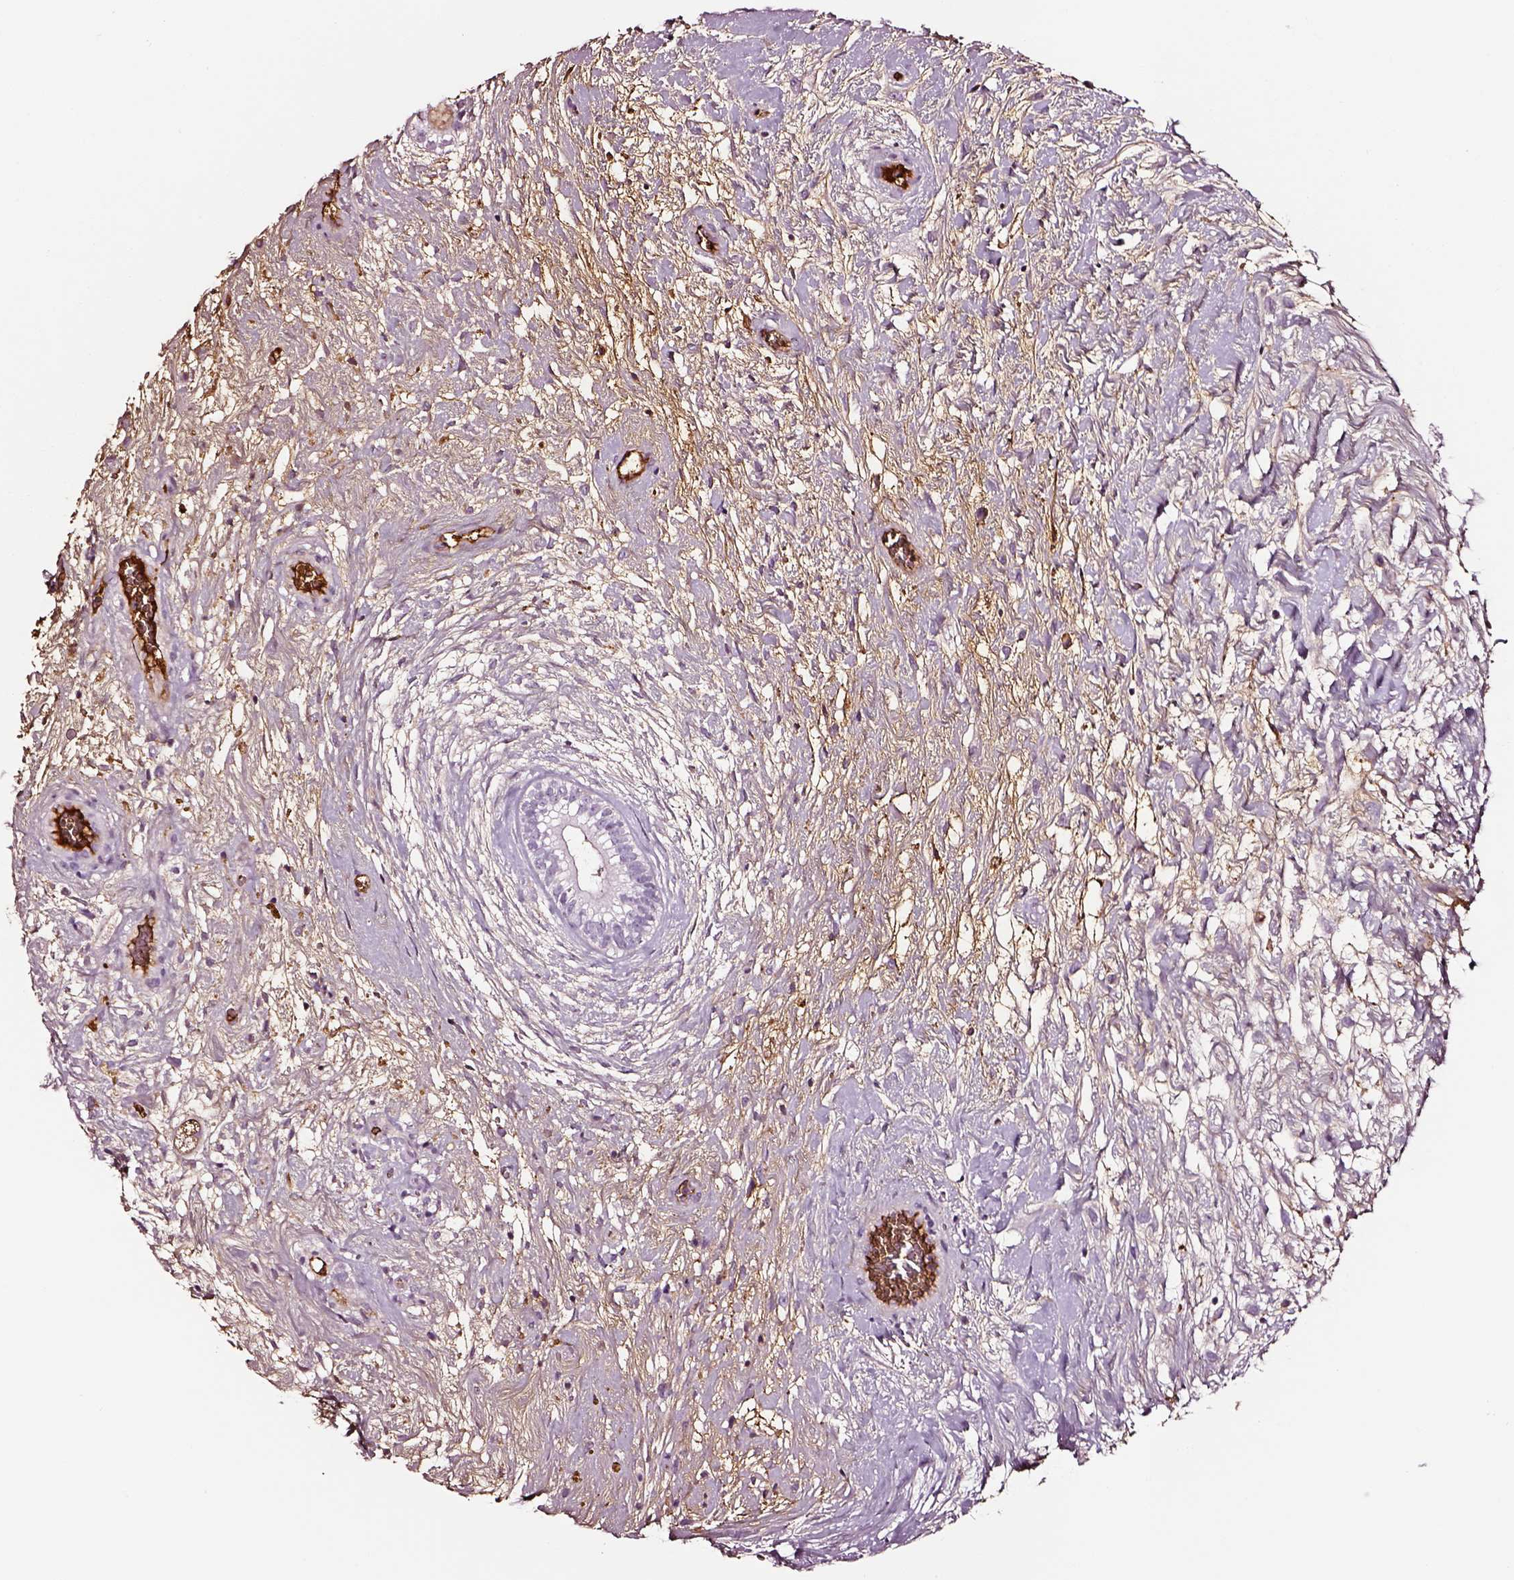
{"staining": {"intensity": "negative", "quantity": "none", "location": "none"}, "tissue": "testis cancer", "cell_type": "Tumor cells", "image_type": "cancer", "snomed": [{"axis": "morphology", "description": "Normal tissue, NOS"}, {"axis": "morphology", "description": "Carcinoma, Embryonal, NOS"}, {"axis": "topography", "description": "Testis"}], "caption": "Immunohistochemistry (IHC) of human testis cancer (embryonal carcinoma) exhibits no staining in tumor cells.", "gene": "TF", "patient": {"sex": "male", "age": 32}}